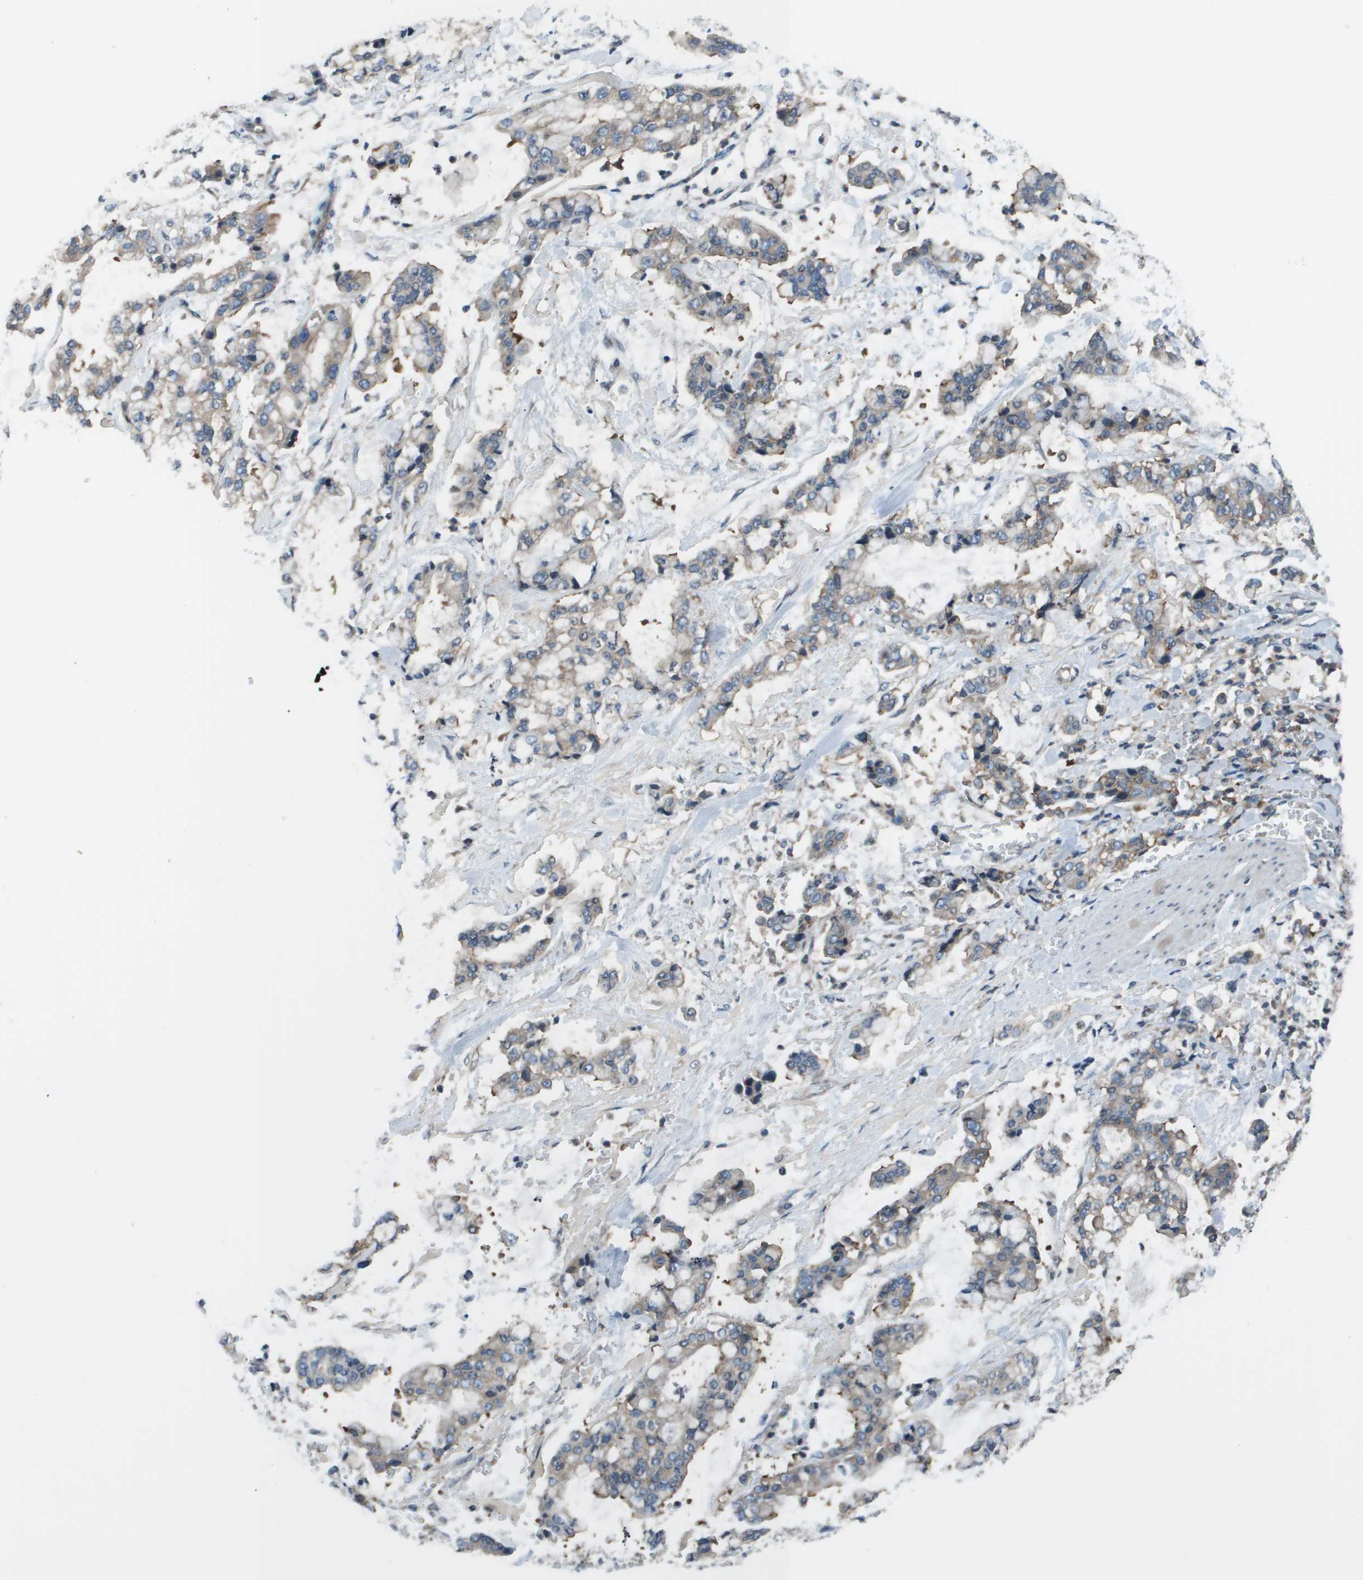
{"staining": {"intensity": "weak", "quantity": "25%-75%", "location": "cytoplasmic/membranous"}, "tissue": "stomach cancer", "cell_type": "Tumor cells", "image_type": "cancer", "snomed": [{"axis": "morphology", "description": "Normal tissue, NOS"}, {"axis": "morphology", "description": "Adenocarcinoma, NOS"}, {"axis": "topography", "description": "Stomach, upper"}, {"axis": "topography", "description": "Stomach"}], "caption": "Protein staining displays weak cytoplasmic/membranous staining in about 25%-75% of tumor cells in stomach cancer. The protein of interest is stained brown, and the nuclei are stained in blue (DAB IHC with brightfield microscopy, high magnification).", "gene": "EIF3B", "patient": {"sex": "male", "age": 76}}